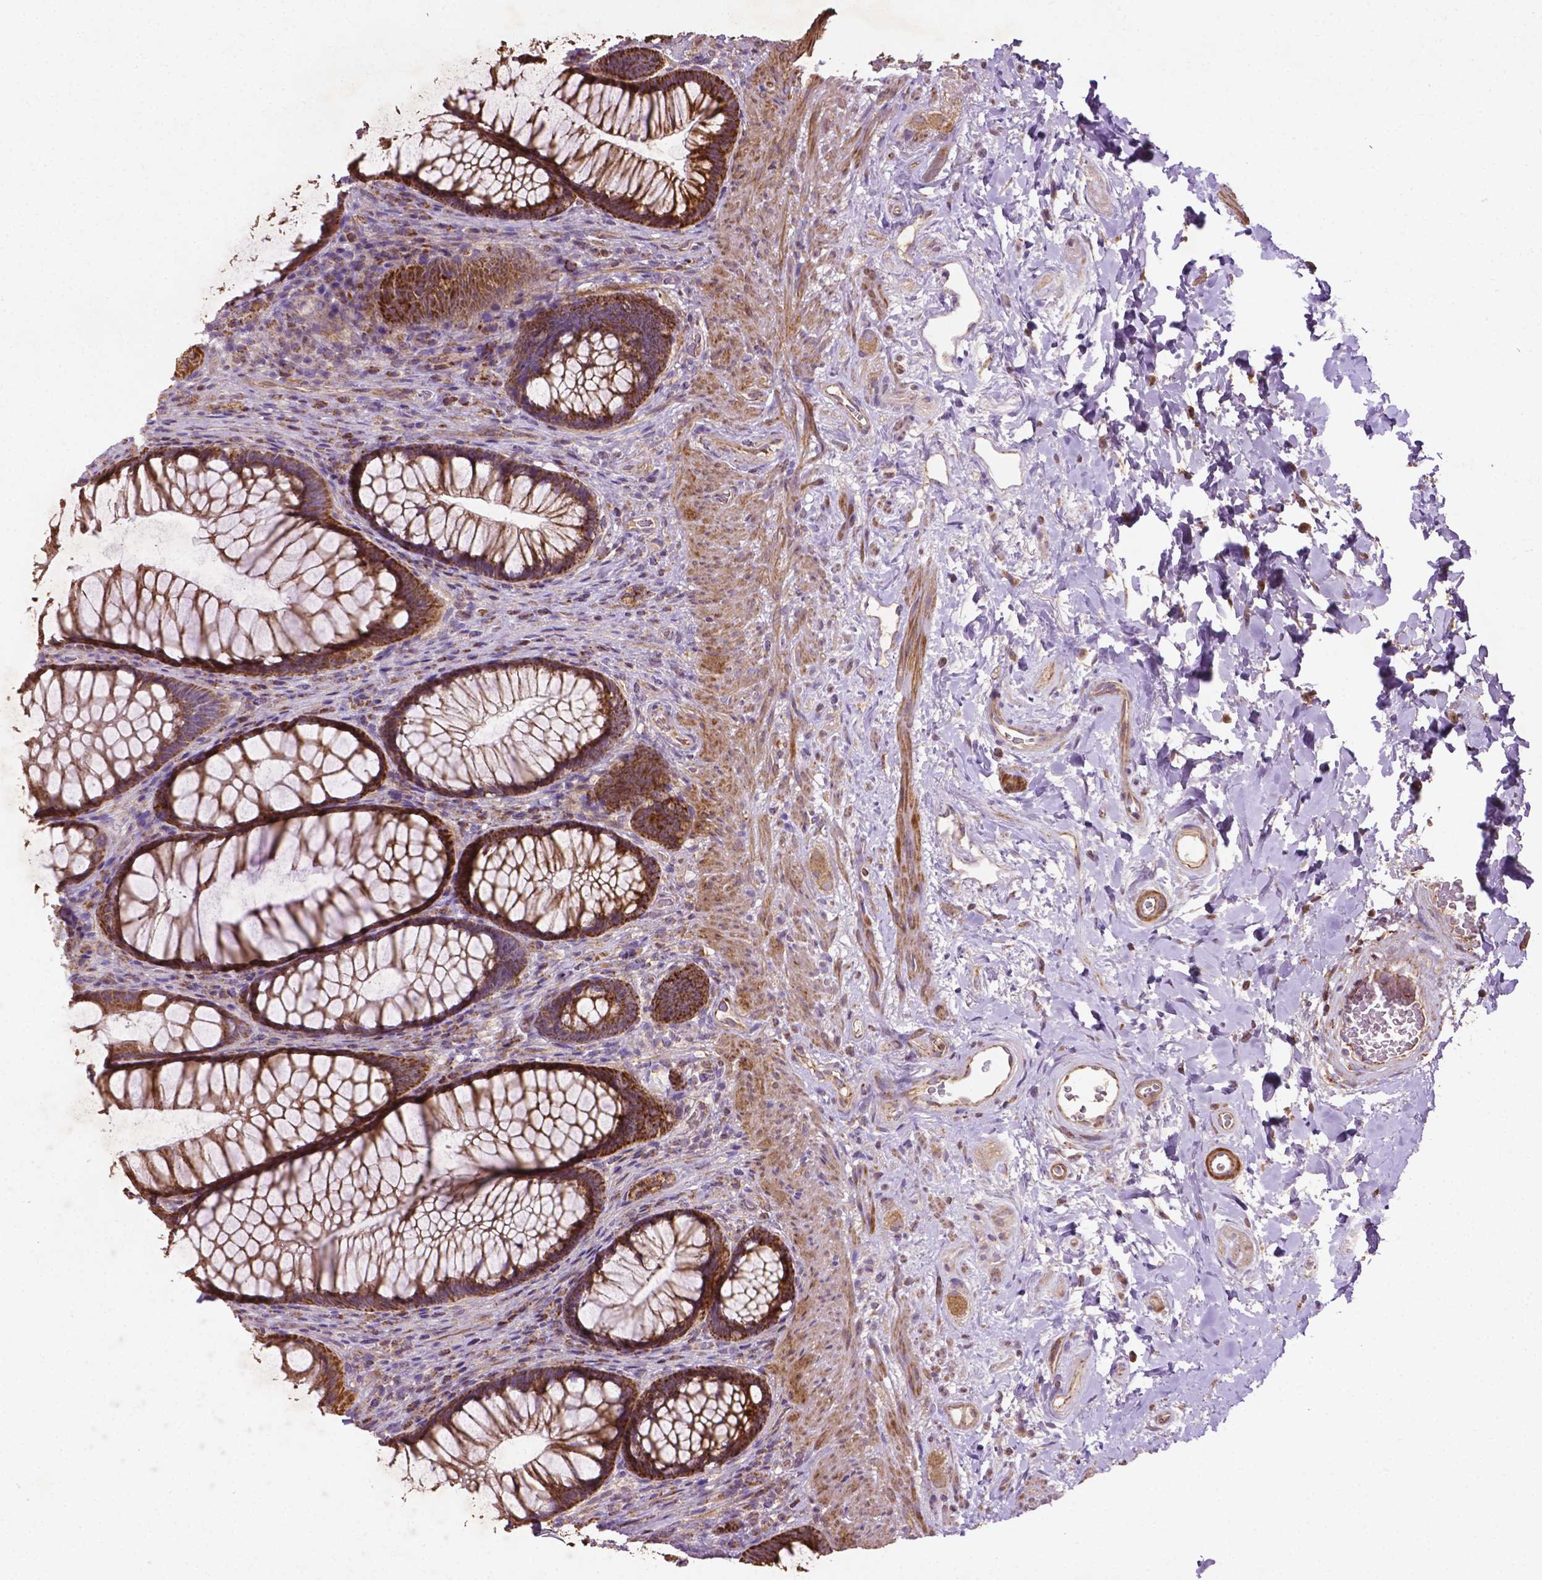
{"staining": {"intensity": "strong", "quantity": ">75%", "location": "cytoplasmic/membranous"}, "tissue": "rectum", "cell_type": "Glandular cells", "image_type": "normal", "snomed": [{"axis": "morphology", "description": "Normal tissue, NOS"}, {"axis": "topography", "description": "Smooth muscle"}, {"axis": "topography", "description": "Rectum"}], "caption": "This micrograph shows normal rectum stained with IHC to label a protein in brown. The cytoplasmic/membranous of glandular cells show strong positivity for the protein. Nuclei are counter-stained blue.", "gene": "LRR1", "patient": {"sex": "male", "age": 53}}